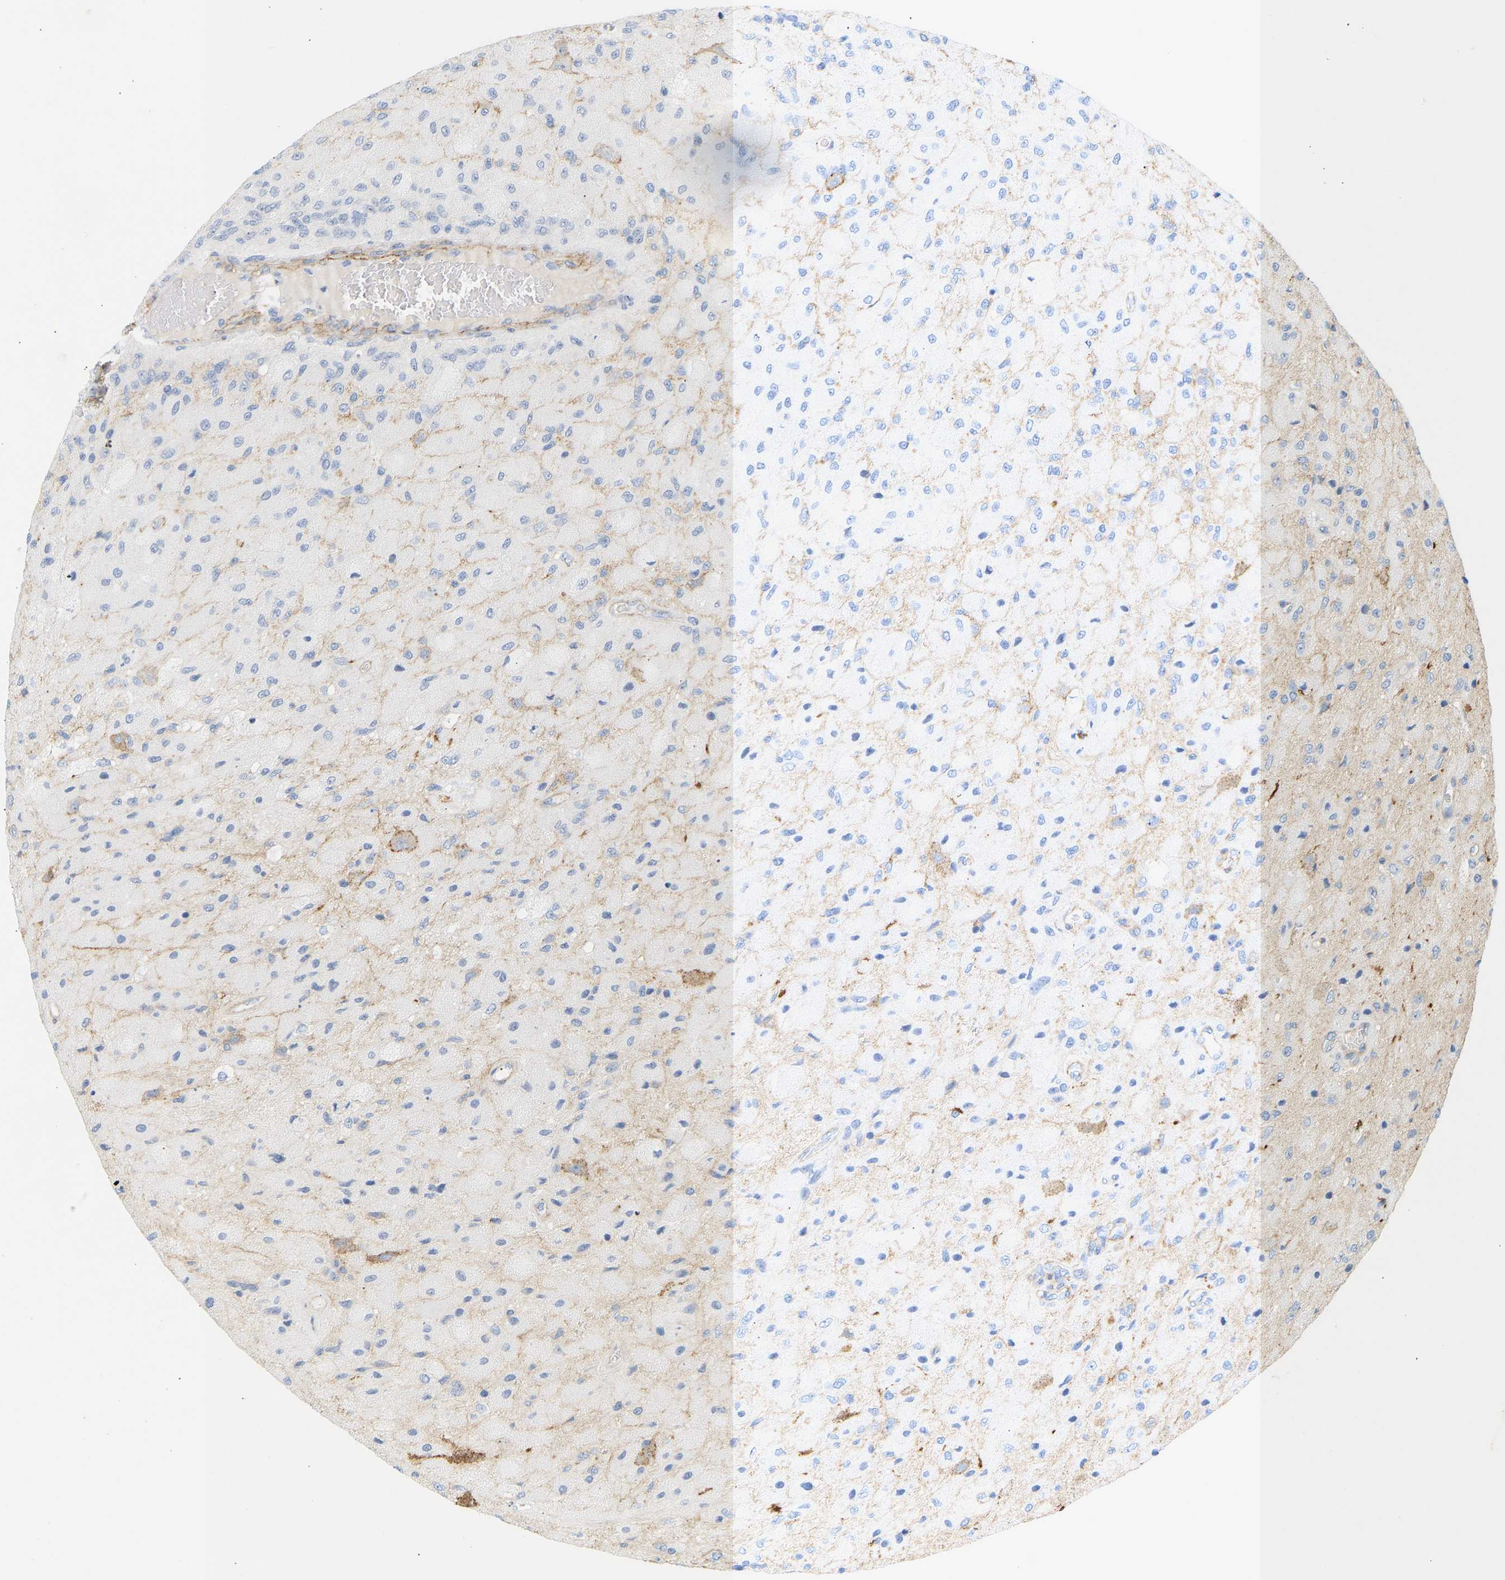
{"staining": {"intensity": "negative", "quantity": "none", "location": "none"}, "tissue": "glioma", "cell_type": "Tumor cells", "image_type": "cancer", "snomed": [{"axis": "morphology", "description": "Normal tissue, NOS"}, {"axis": "morphology", "description": "Glioma, malignant, High grade"}, {"axis": "topography", "description": "Cerebral cortex"}], "caption": "The image displays no significant positivity in tumor cells of glioma. (IHC, brightfield microscopy, high magnification).", "gene": "BVES", "patient": {"sex": "male", "age": 77}}